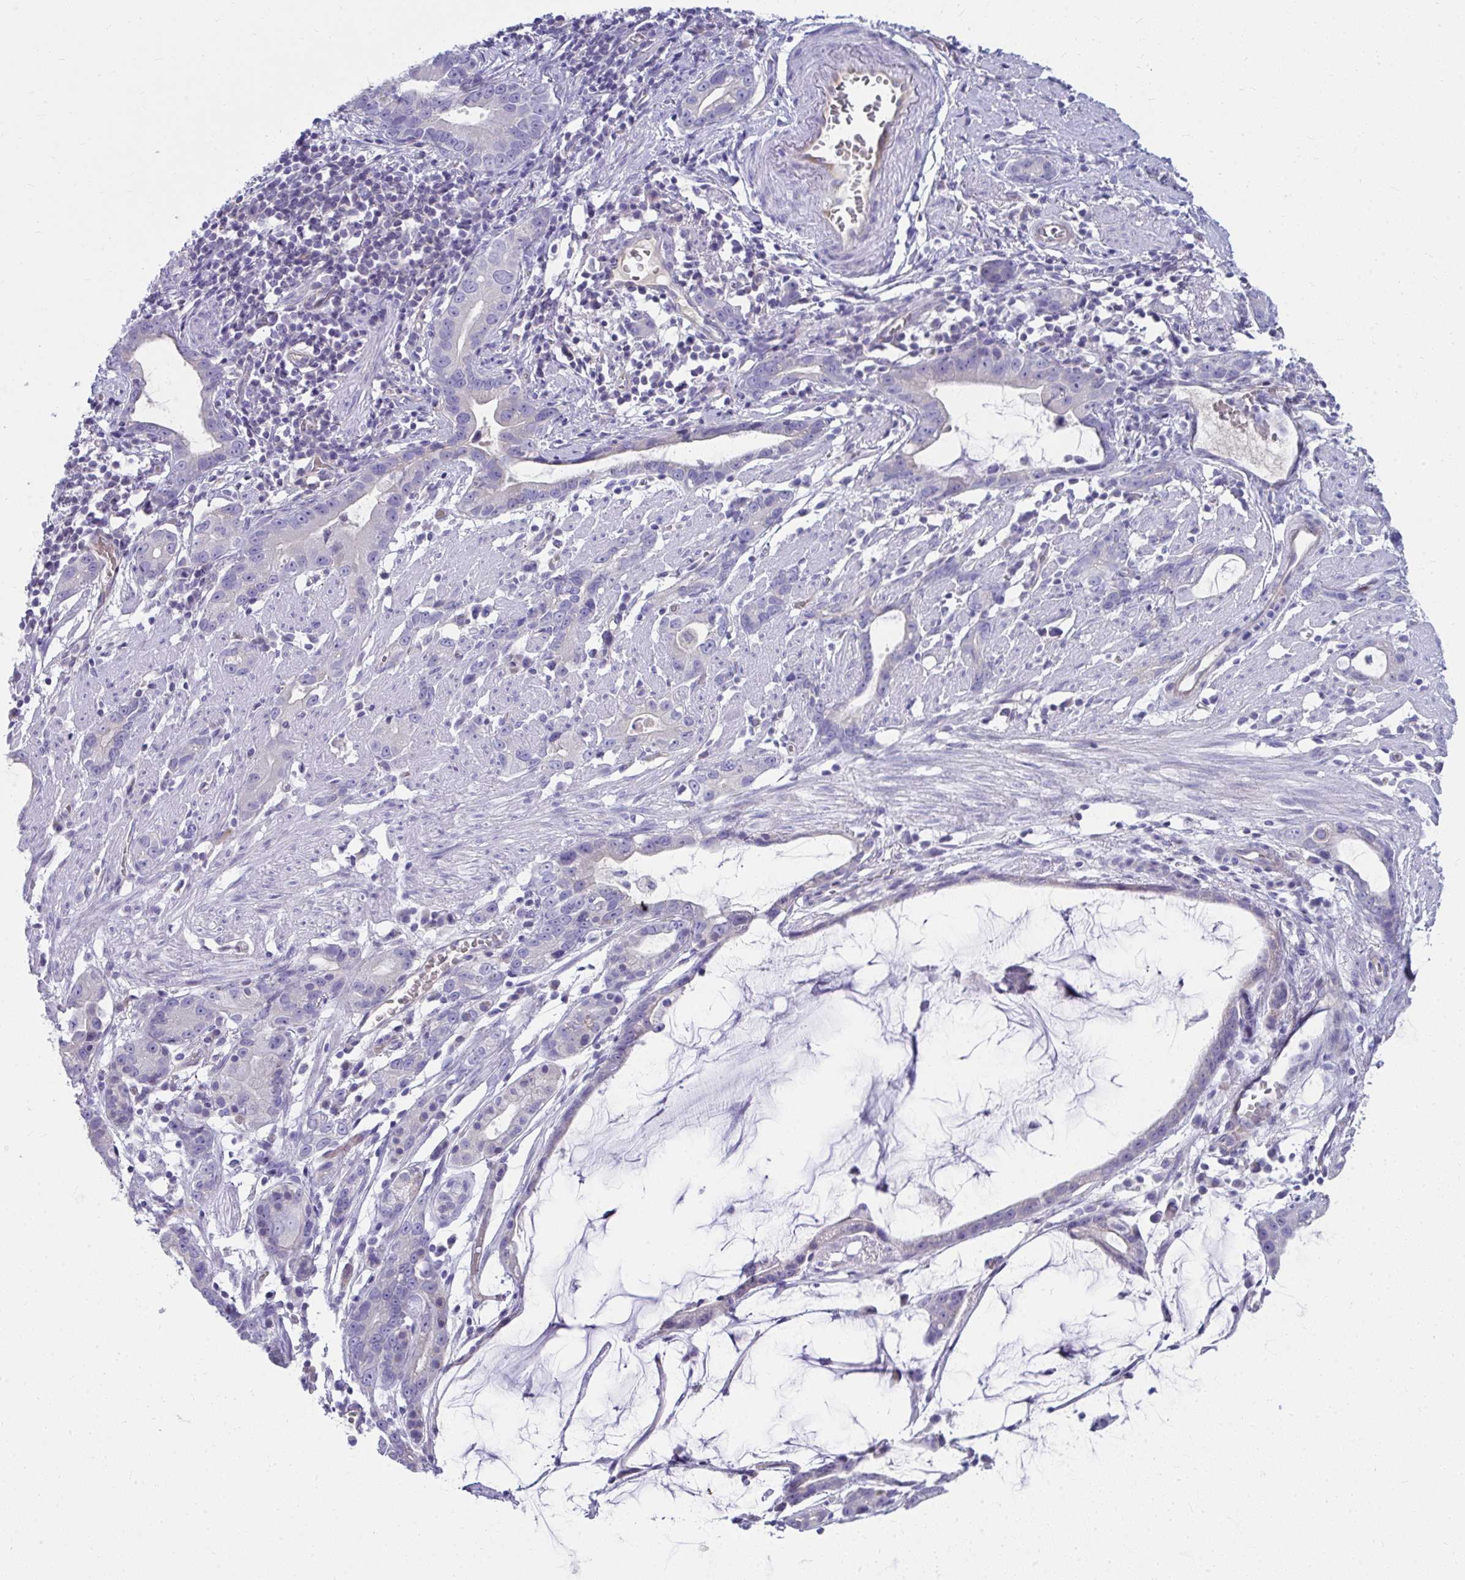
{"staining": {"intensity": "negative", "quantity": "none", "location": "none"}, "tissue": "stomach cancer", "cell_type": "Tumor cells", "image_type": "cancer", "snomed": [{"axis": "morphology", "description": "Adenocarcinoma, NOS"}, {"axis": "topography", "description": "Stomach"}], "caption": "This is an immunohistochemistry image of stomach cancer (adenocarcinoma). There is no staining in tumor cells.", "gene": "LRRC36", "patient": {"sex": "male", "age": 55}}